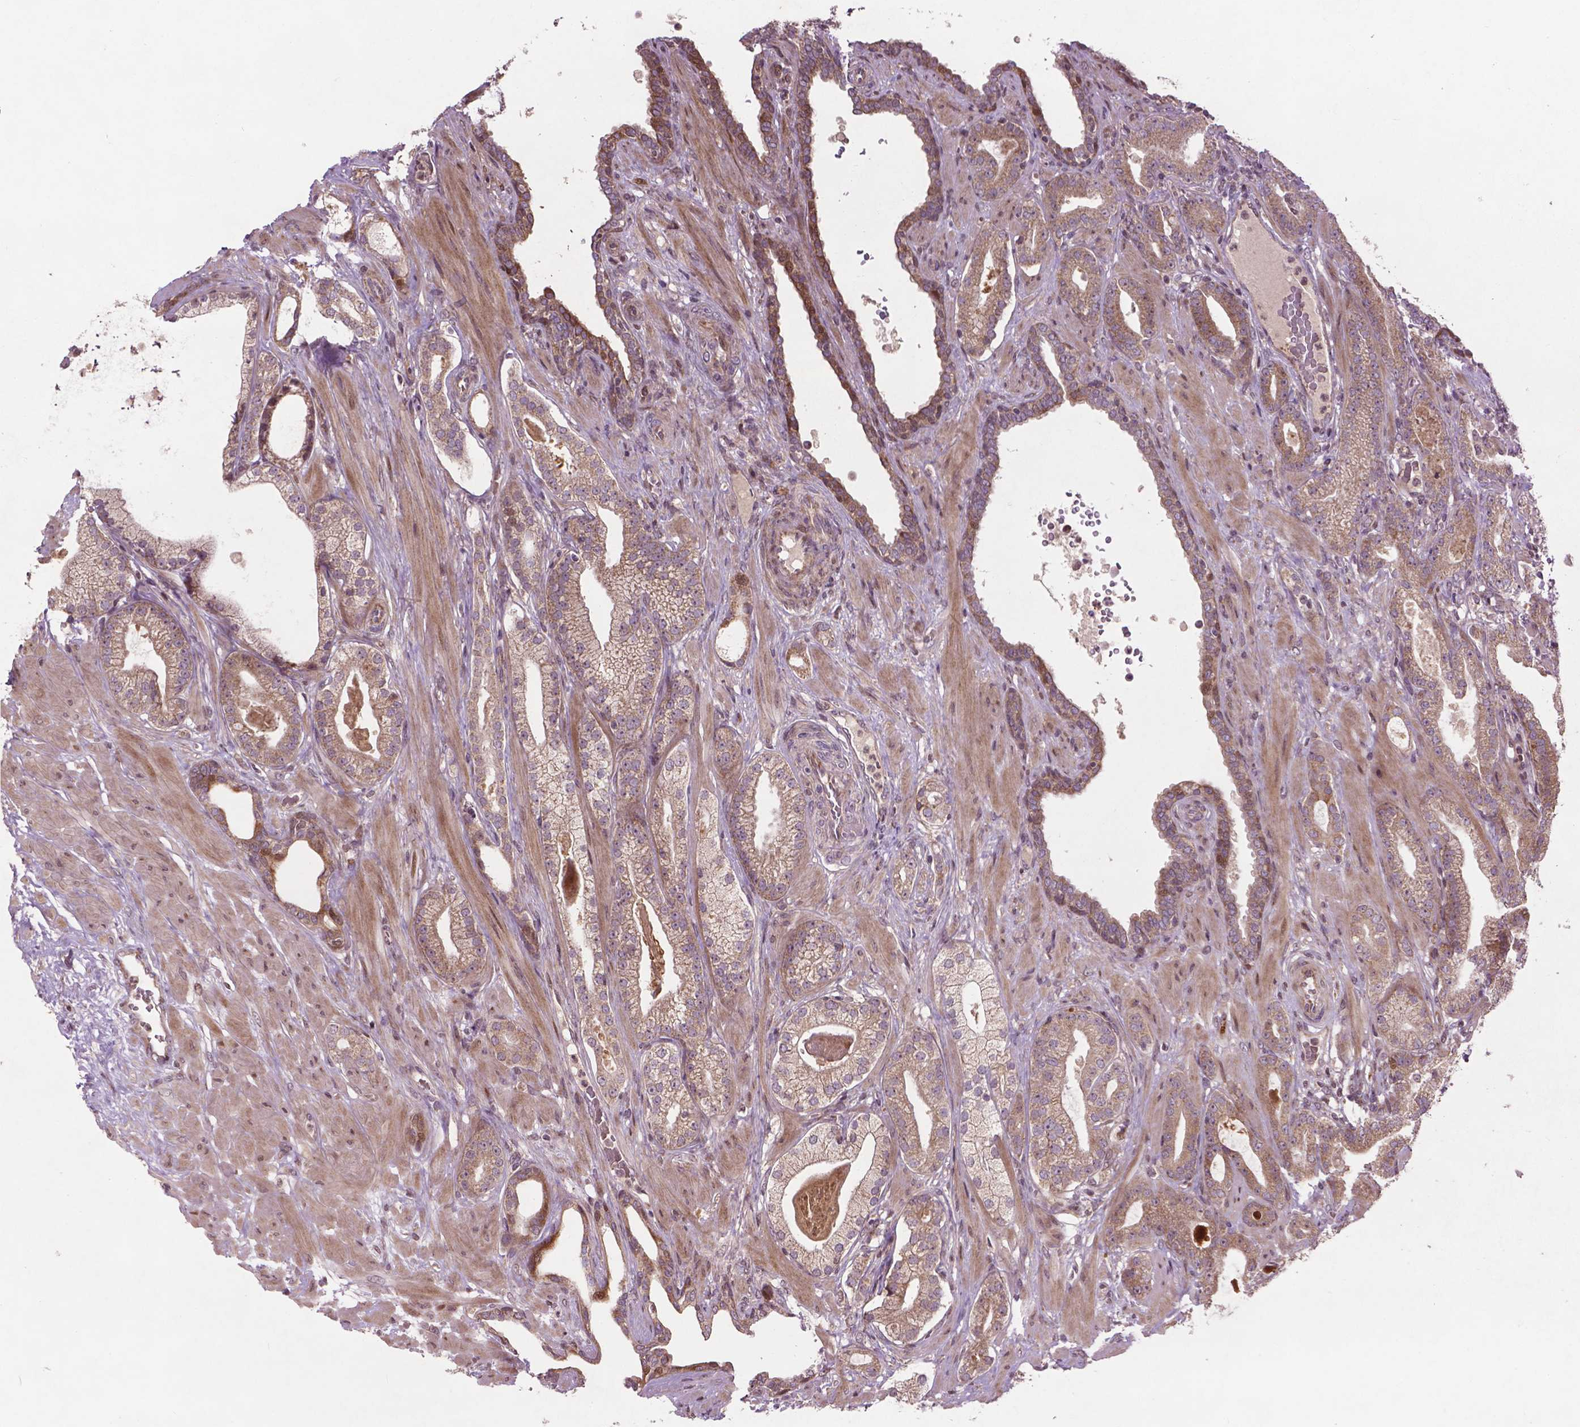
{"staining": {"intensity": "moderate", "quantity": ">75%", "location": "cytoplasmic/membranous"}, "tissue": "prostate cancer", "cell_type": "Tumor cells", "image_type": "cancer", "snomed": [{"axis": "morphology", "description": "Adenocarcinoma, Low grade"}, {"axis": "topography", "description": "Prostate"}], "caption": "Human low-grade adenocarcinoma (prostate) stained for a protein (brown) exhibits moderate cytoplasmic/membranous positive staining in approximately >75% of tumor cells.", "gene": "B3GALNT2", "patient": {"sex": "male", "age": 57}}